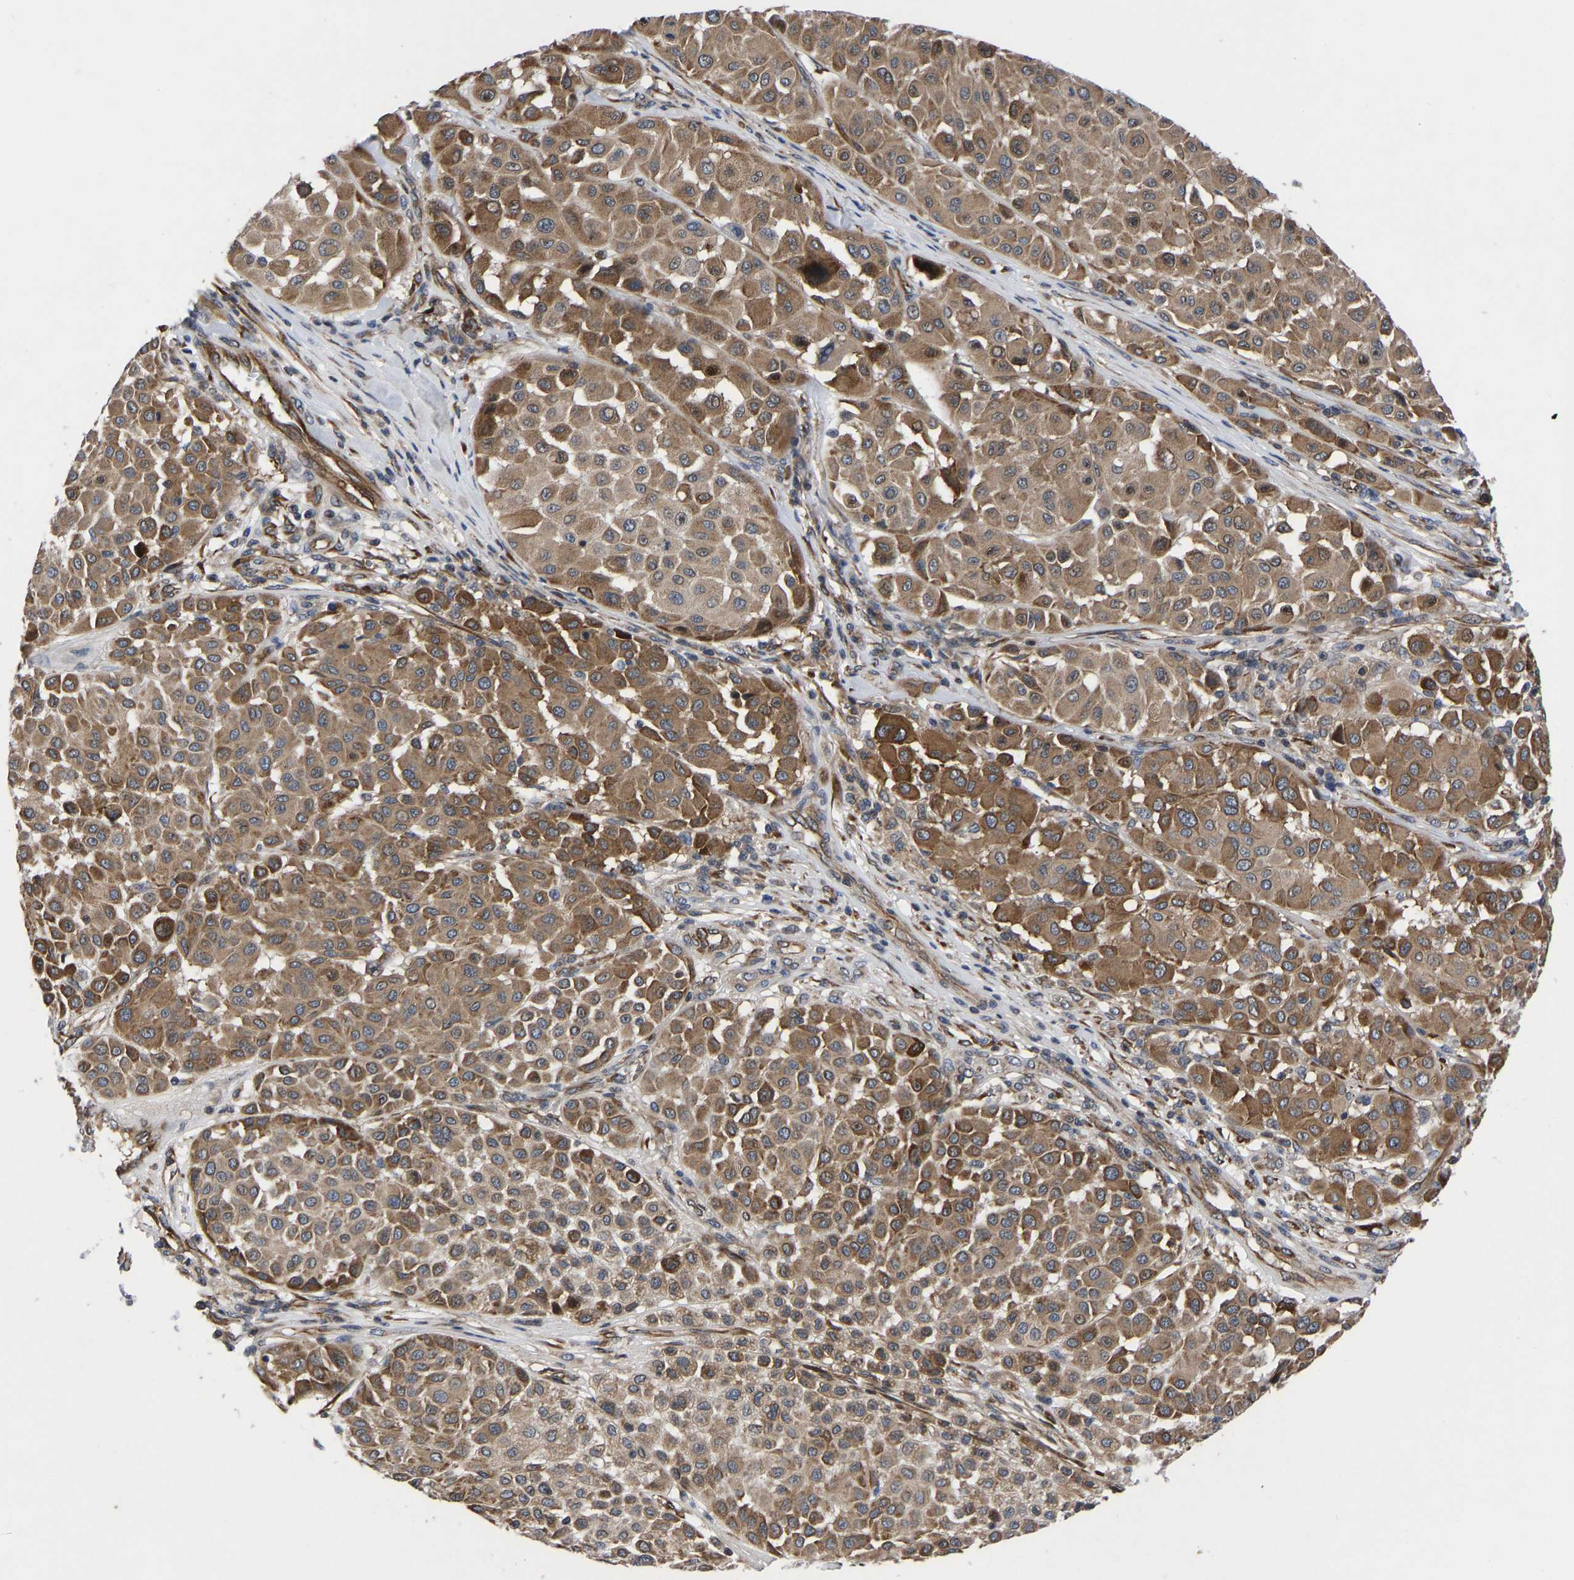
{"staining": {"intensity": "moderate", "quantity": ">75%", "location": "cytoplasmic/membranous"}, "tissue": "melanoma", "cell_type": "Tumor cells", "image_type": "cancer", "snomed": [{"axis": "morphology", "description": "Malignant melanoma, Metastatic site"}, {"axis": "topography", "description": "Soft tissue"}], "caption": "Protein expression analysis of human malignant melanoma (metastatic site) reveals moderate cytoplasmic/membranous staining in about >75% of tumor cells.", "gene": "FRRS1", "patient": {"sex": "male", "age": 41}}